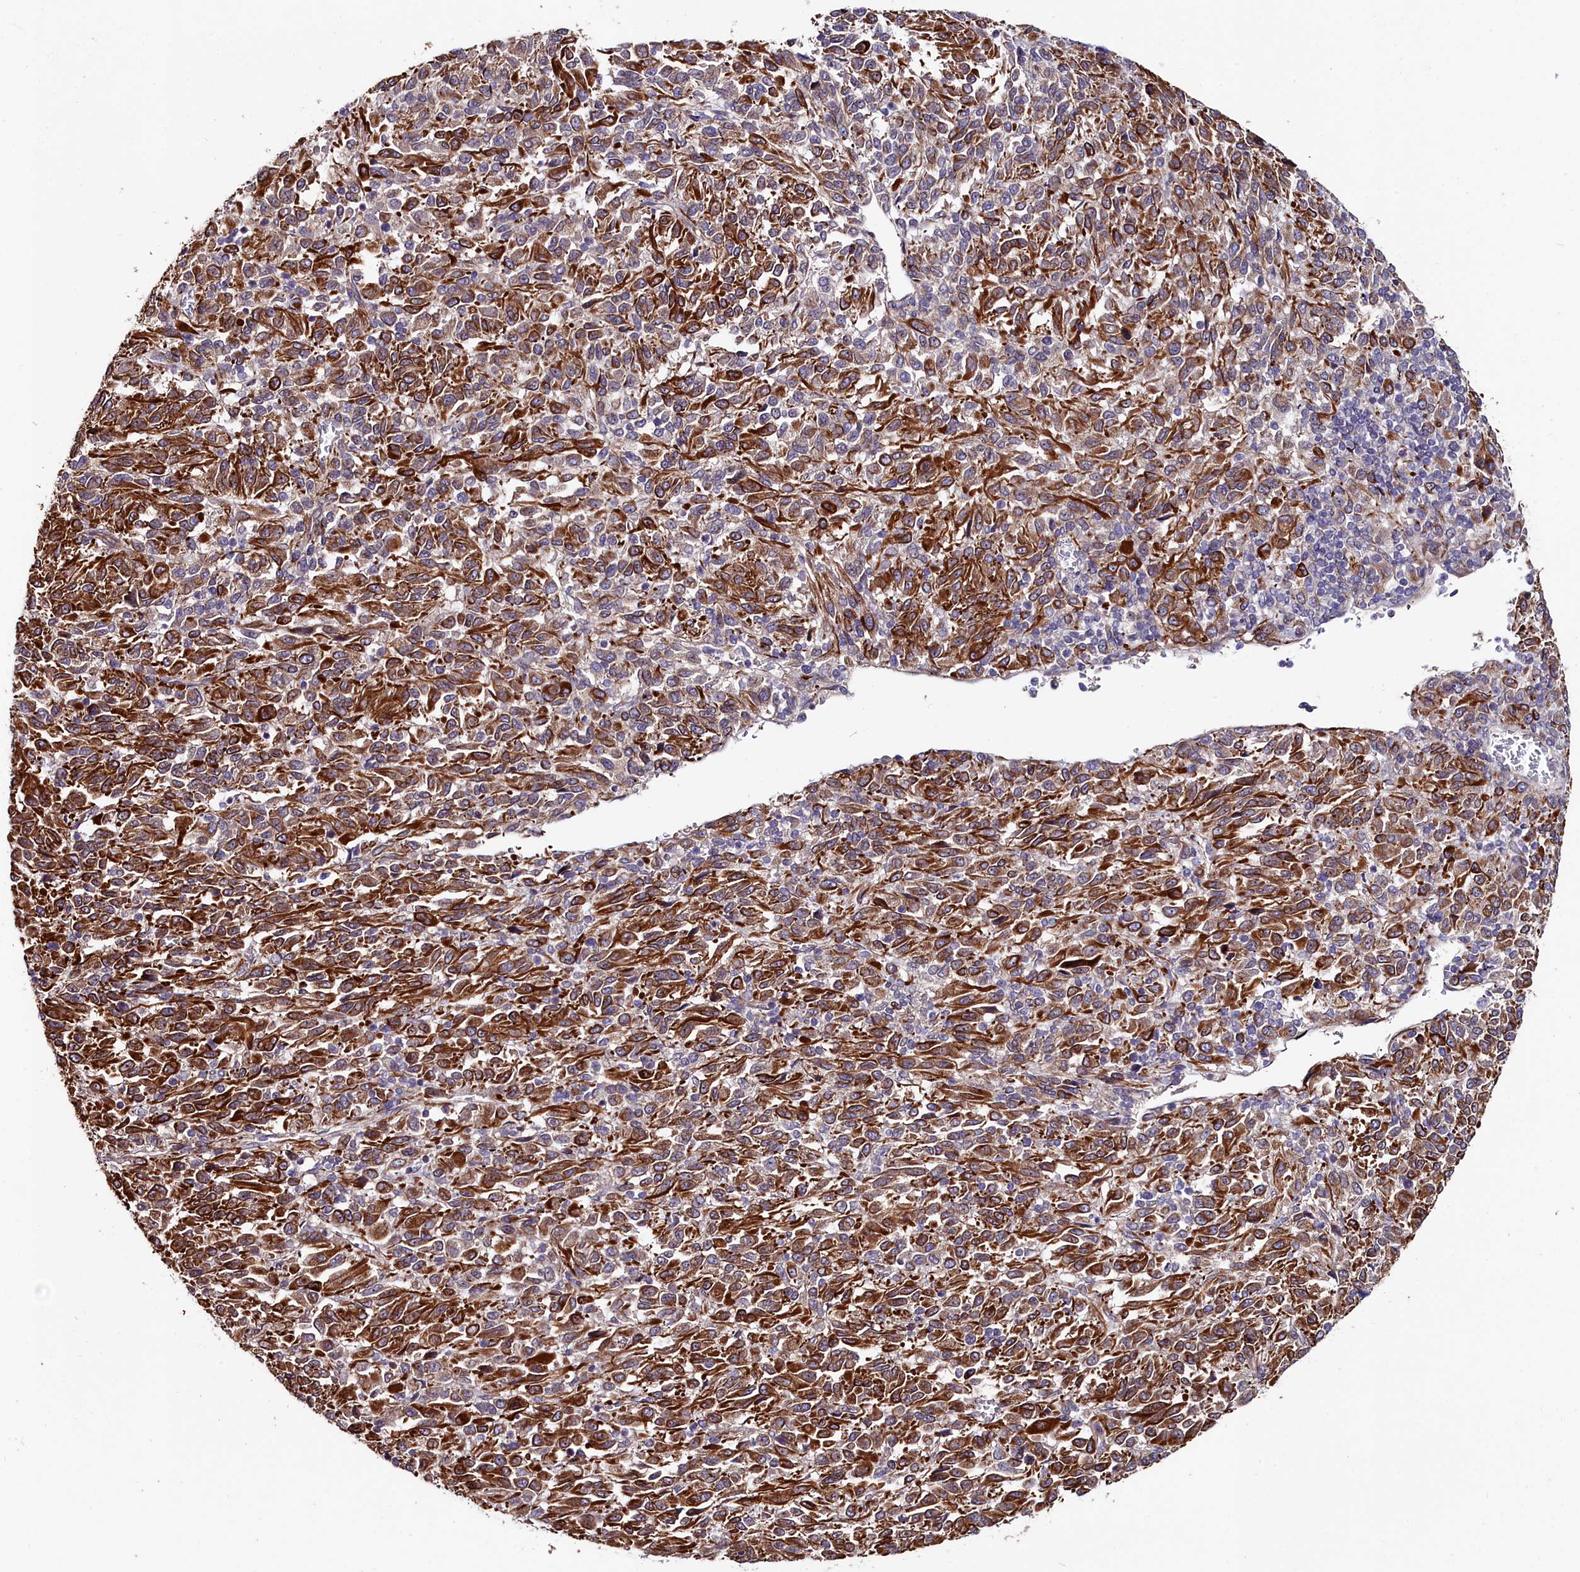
{"staining": {"intensity": "strong", "quantity": ">75%", "location": "cytoplasmic/membranous"}, "tissue": "melanoma", "cell_type": "Tumor cells", "image_type": "cancer", "snomed": [{"axis": "morphology", "description": "Malignant melanoma, Metastatic site"}, {"axis": "topography", "description": "Lung"}], "caption": "This is an image of immunohistochemistry staining of melanoma, which shows strong positivity in the cytoplasmic/membranous of tumor cells.", "gene": "C4orf19", "patient": {"sex": "male", "age": 64}}